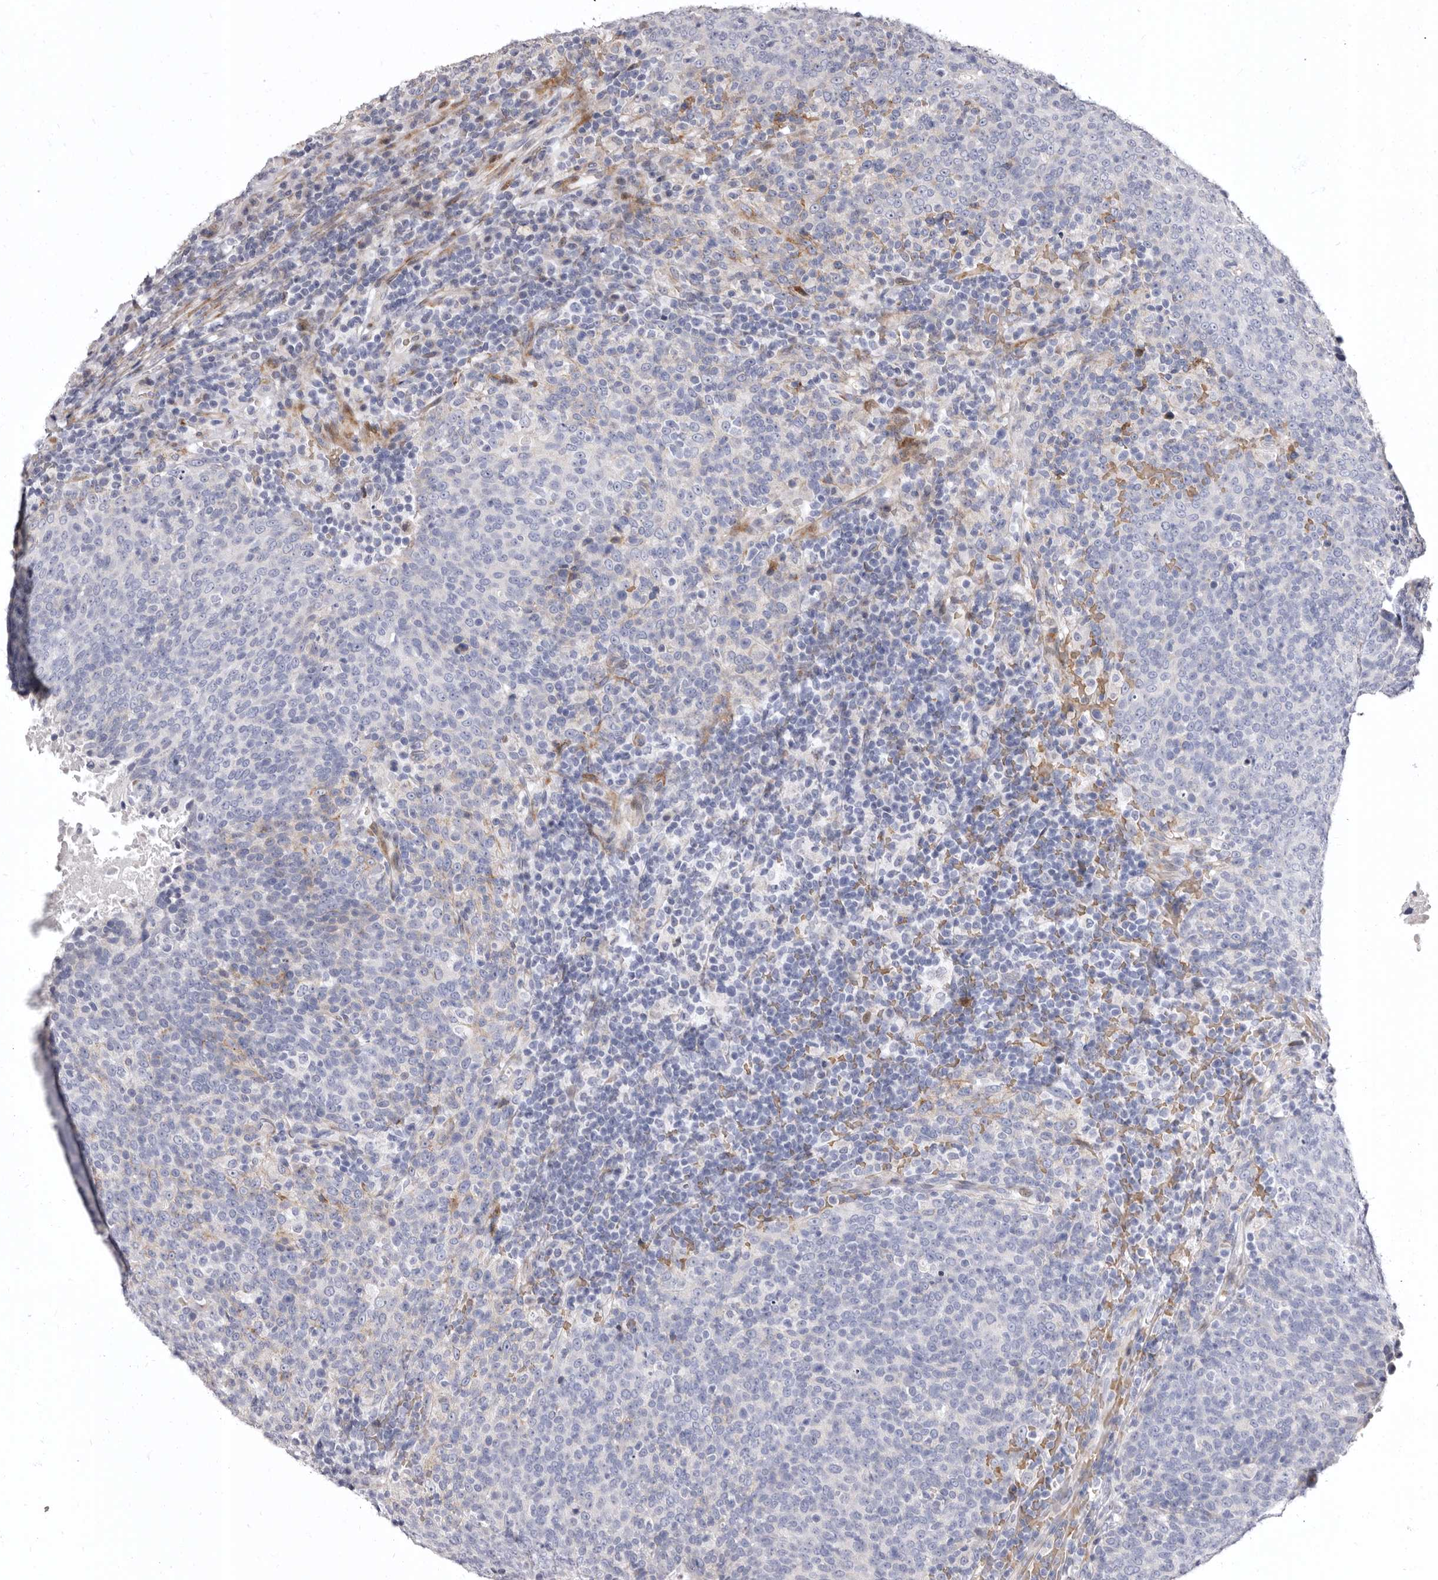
{"staining": {"intensity": "negative", "quantity": "none", "location": "none"}, "tissue": "head and neck cancer", "cell_type": "Tumor cells", "image_type": "cancer", "snomed": [{"axis": "morphology", "description": "Squamous cell carcinoma, NOS"}, {"axis": "morphology", "description": "Squamous cell carcinoma, metastatic, NOS"}, {"axis": "topography", "description": "Lymph node"}, {"axis": "topography", "description": "Head-Neck"}], "caption": "Immunohistochemistry (IHC) photomicrograph of head and neck cancer stained for a protein (brown), which demonstrates no positivity in tumor cells.", "gene": "AIDA", "patient": {"sex": "male", "age": 62}}